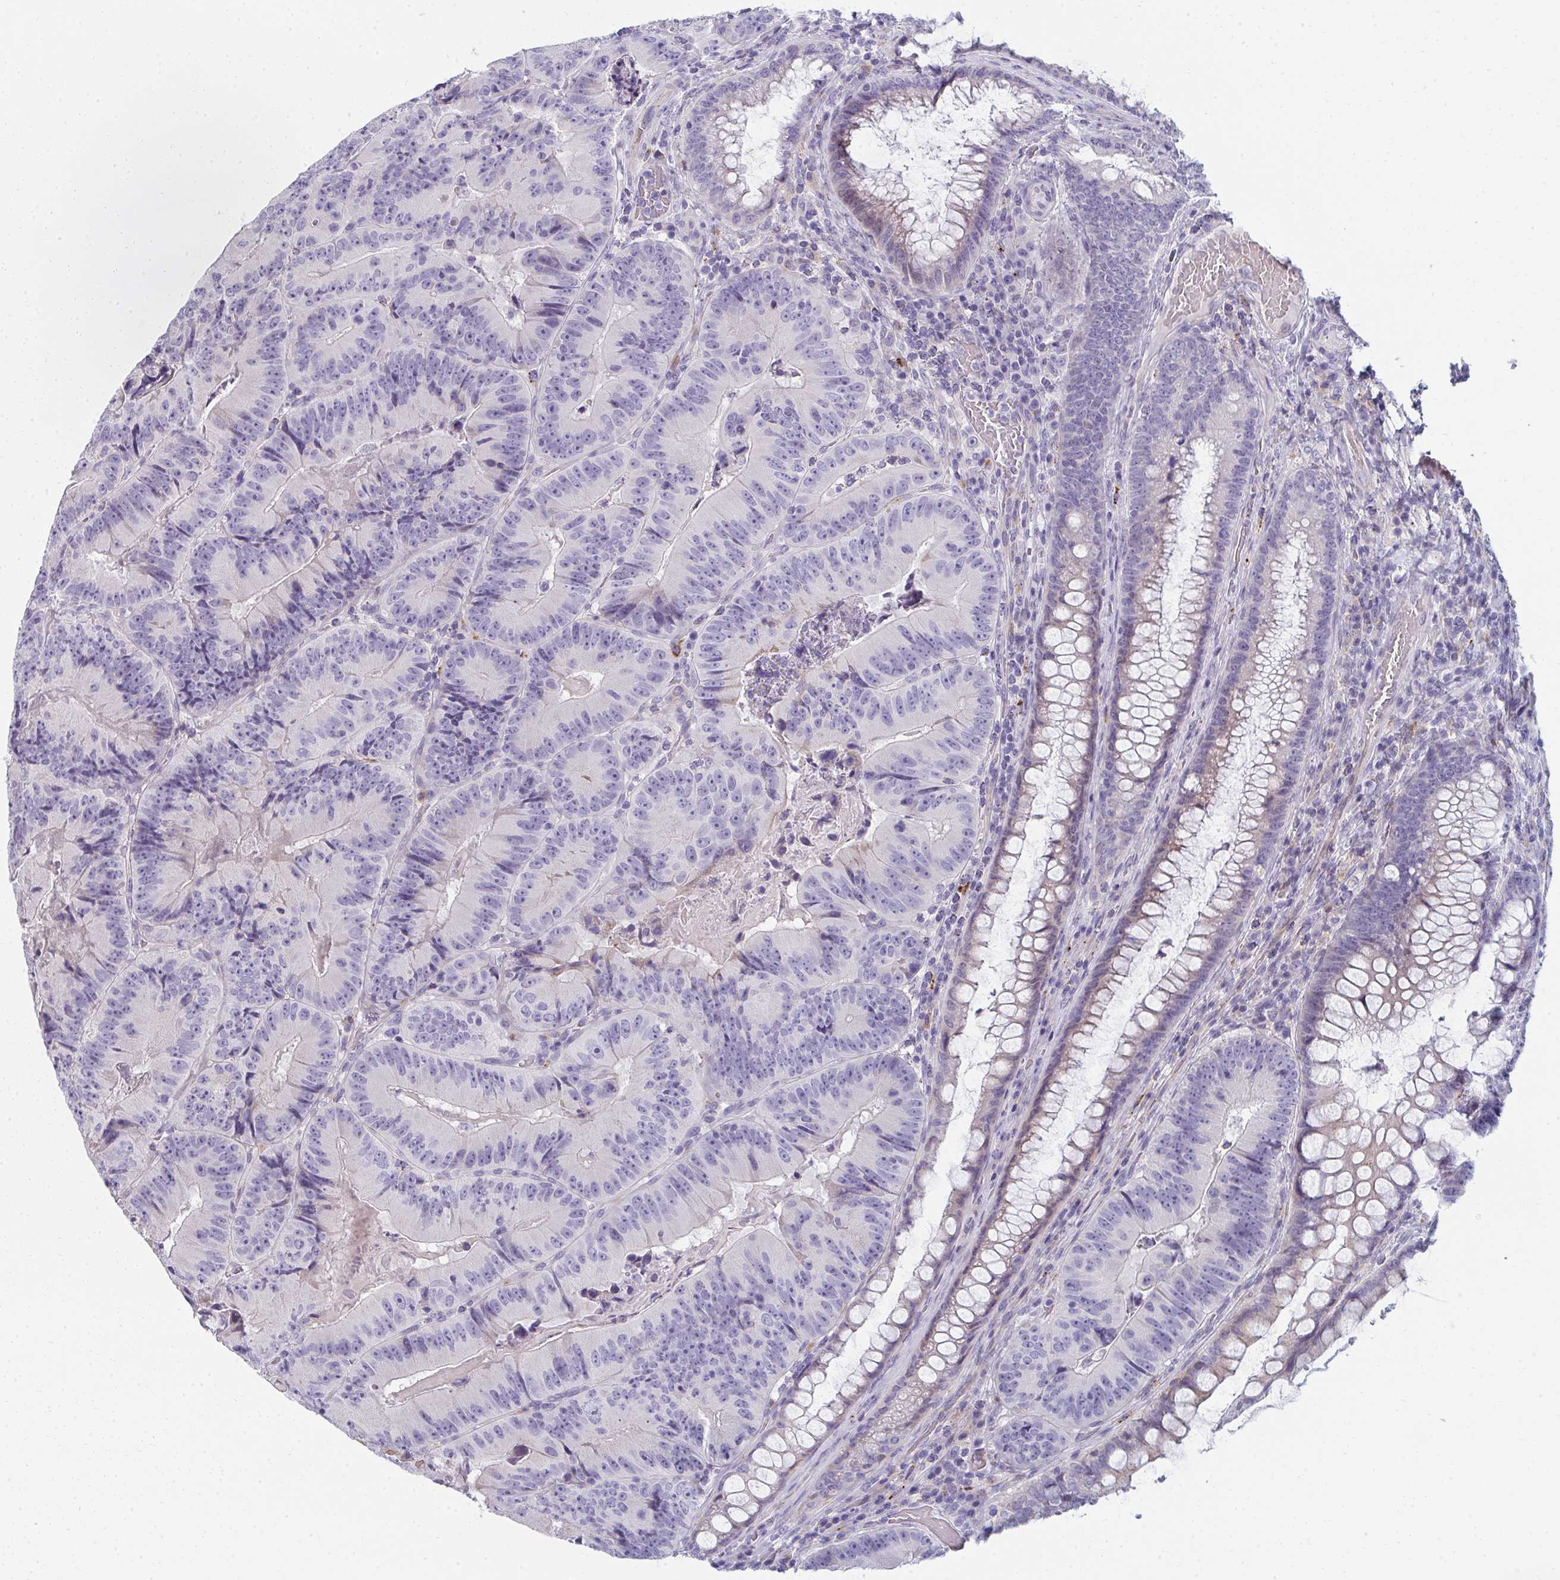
{"staining": {"intensity": "negative", "quantity": "none", "location": "none"}, "tissue": "colorectal cancer", "cell_type": "Tumor cells", "image_type": "cancer", "snomed": [{"axis": "morphology", "description": "Adenocarcinoma, NOS"}, {"axis": "topography", "description": "Colon"}], "caption": "Tumor cells show no significant protein staining in adenocarcinoma (colorectal).", "gene": "EIF1AD", "patient": {"sex": "female", "age": 86}}